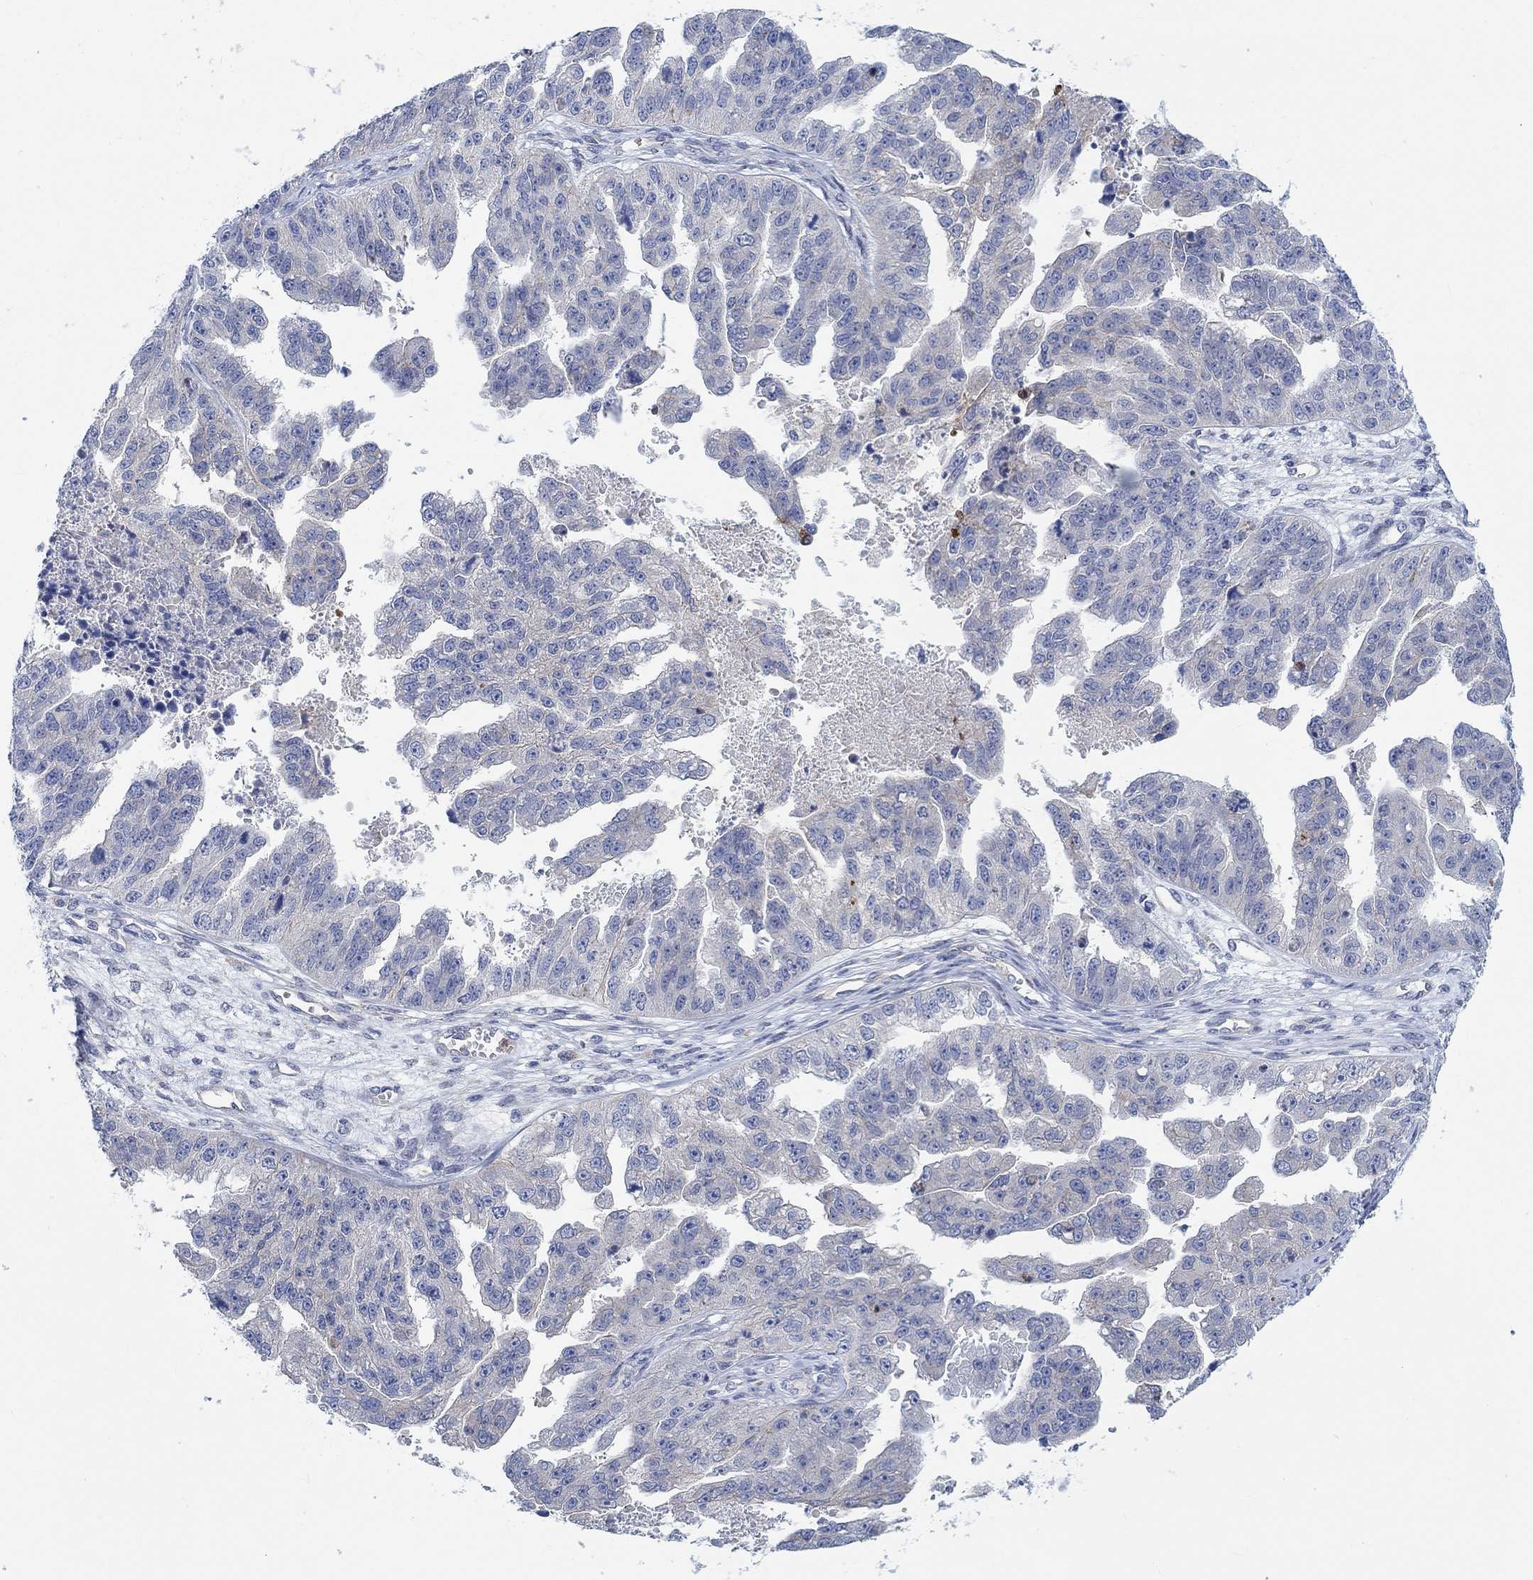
{"staining": {"intensity": "negative", "quantity": "none", "location": "none"}, "tissue": "ovarian cancer", "cell_type": "Tumor cells", "image_type": "cancer", "snomed": [{"axis": "morphology", "description": "Cystadenocarcinoma, serous, NOS"}, {"axis": "topography", "description": "Ovary"}], "caption": "A micrograph of human serous cystadenocarcinoma (ovarian) is negative for staining in tumor cells.", "gene": "PMFBP1", "patient": {"sex": "female", "age": 58}}